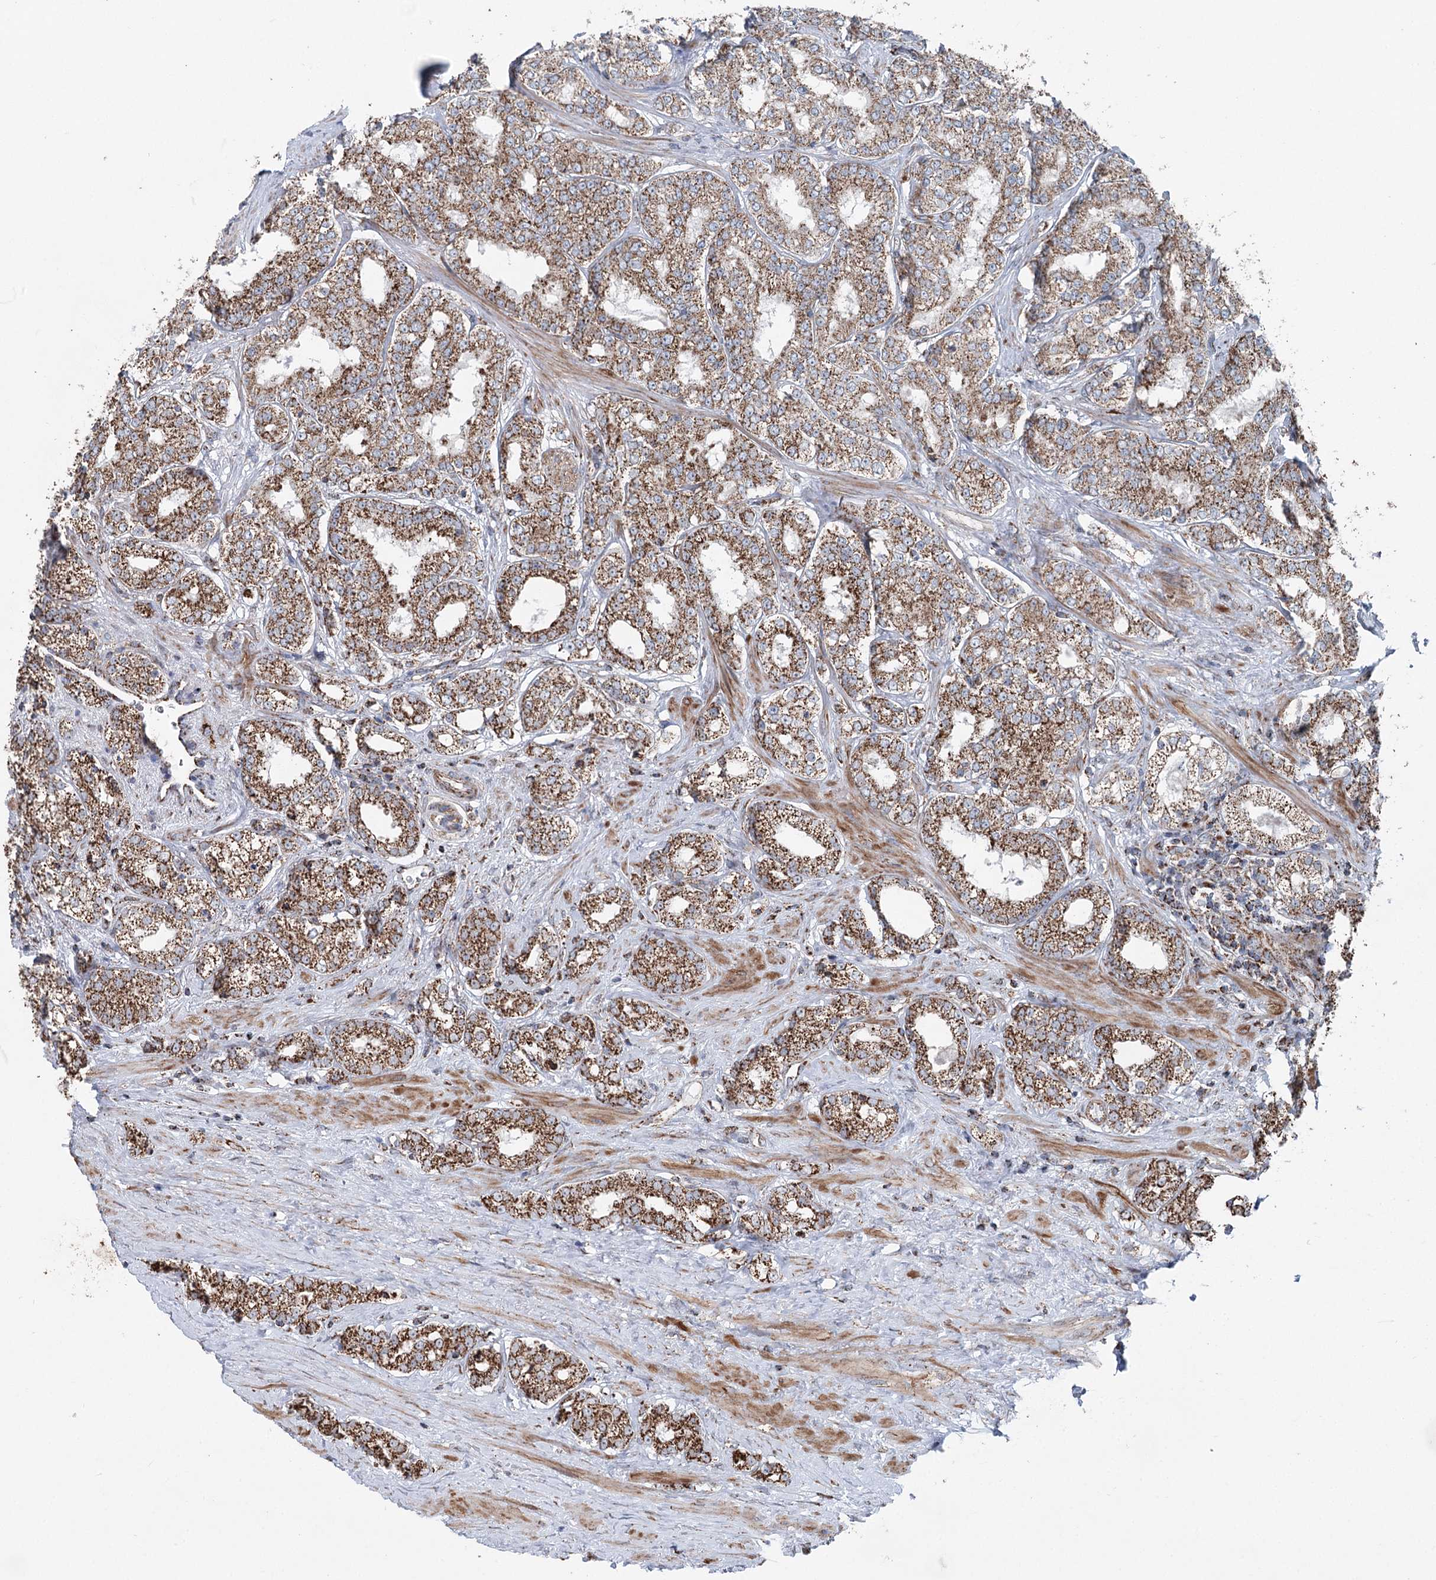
{"staining": {"intensity": "strong", "quantity": ">75%", "location": "cytoplasmic/membranous"}, "tissue": "prostate cancer", "cell_type": "Tumor cells", "image_type": "cancer", "snomed": [{"axis": "morphology", "description": "Normal tissue, NOS"}, {"axis": "morphology", "description": "Adenocarcinoma, High grade"}, {"axis": "topography", "description": "Prostate"}], "caption": "Prostate cancer was stained to show a protein in brown. There is high levels of strong cytoplasmic/membranous staining in approximately >75% of tumor cells. The protein is shown in brown color, while the nuclei are stained blue.", "gene": "UCN3", "patient": {"sex": "male", "age": 83}}